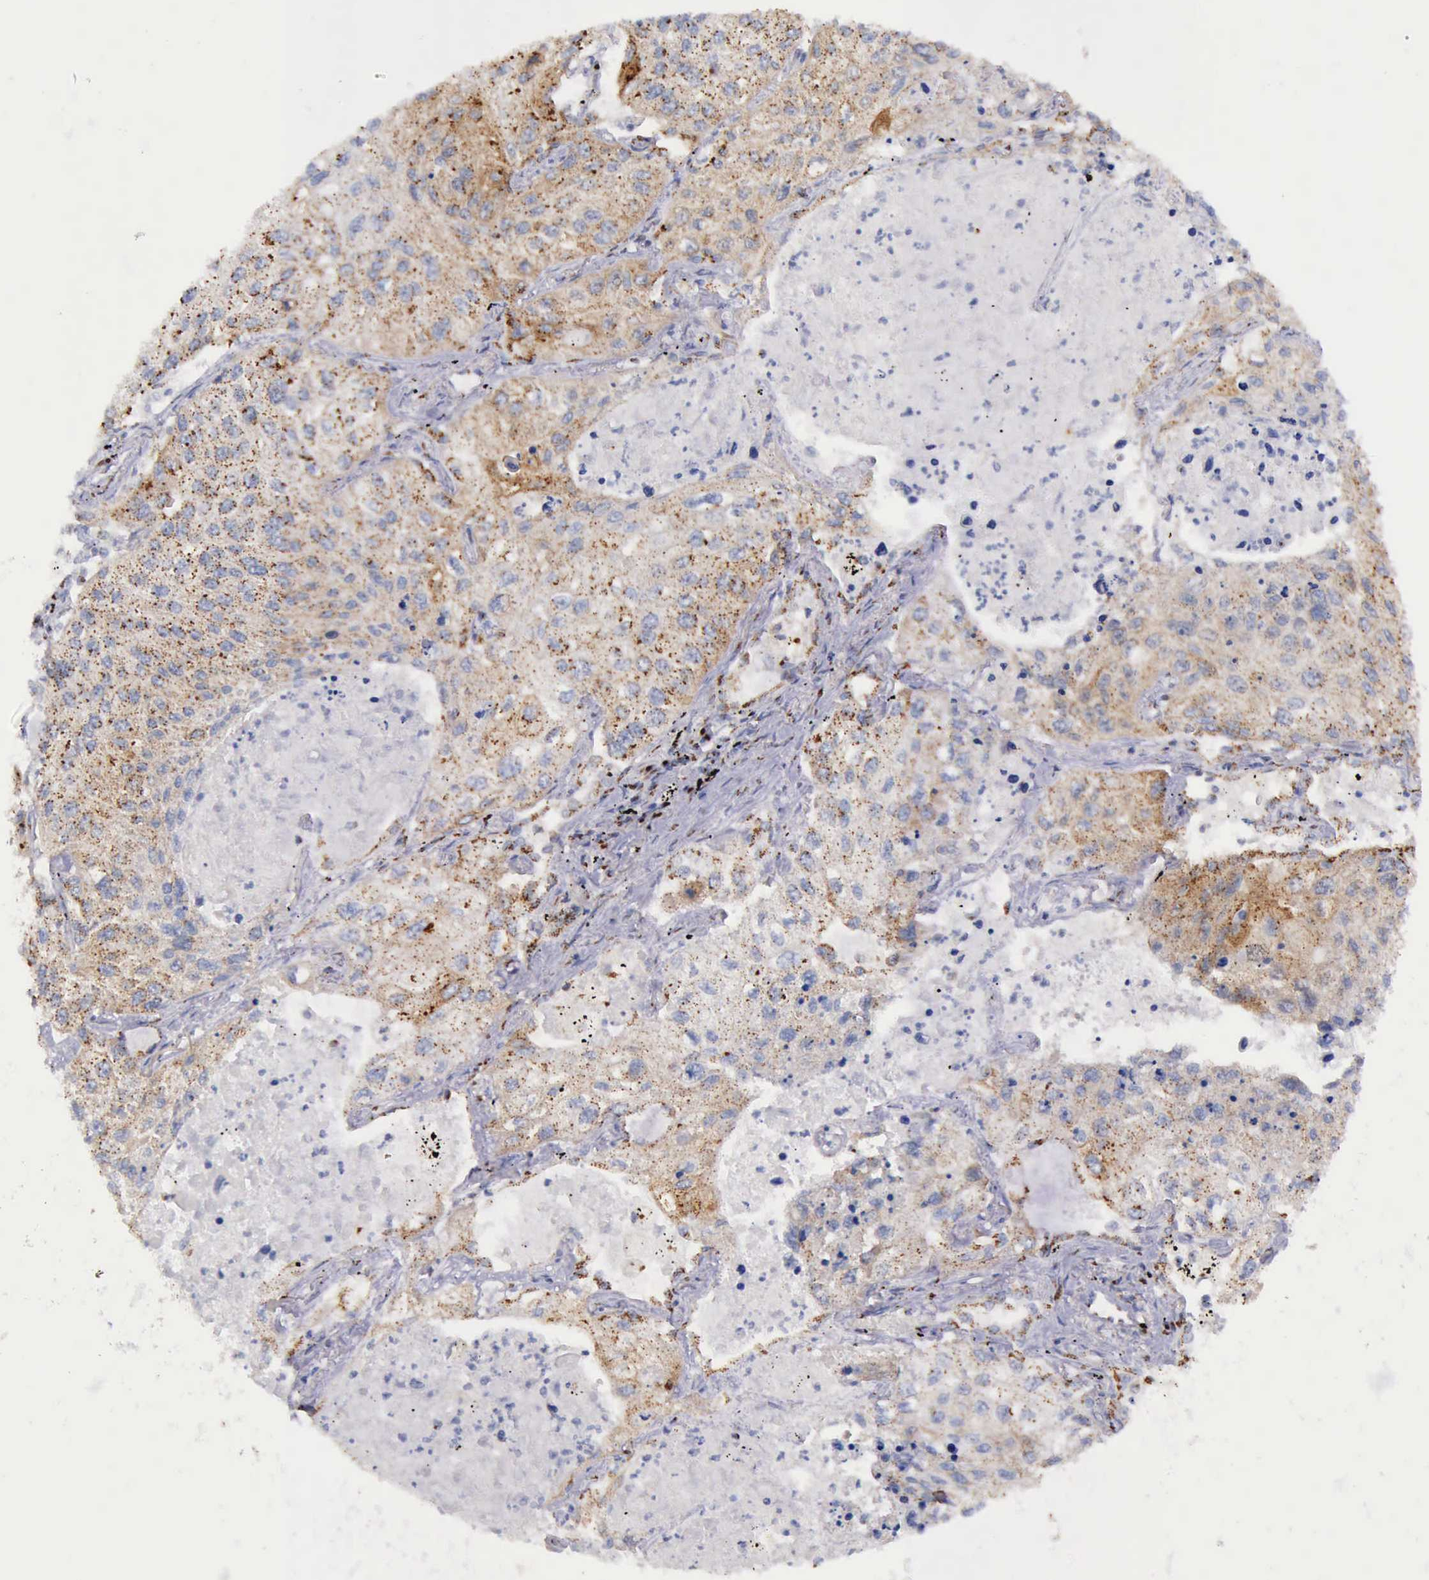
{"staining": {"intensity": "strong", "quantity": ">75%", "location": "cytoplasmic/membranous"}, "tissue": "lung cancer", "cell_type": "Tumor cells", "image_type": "cancer", "snomed": [{"axis": "morphology", "description": "Squamous cell carcinoma, NOS"}, {"axis": "topography", "description": "Lung"}], "caption": "Immunohistochemistry (IHC) staining of lung squamous cell carcinoma, which displays high levels of strong cytoplasmic/membranous staining in approximately >75% of tumor cells indicating strong cytoplasmic/membranous protein expression. The staining was performed using DAB (brown) for protein detection and nuclei were counterstained in hematoxylin (blue).", "gene": "GOLGA5", "patient": {"sex": "male", "age": 75}}